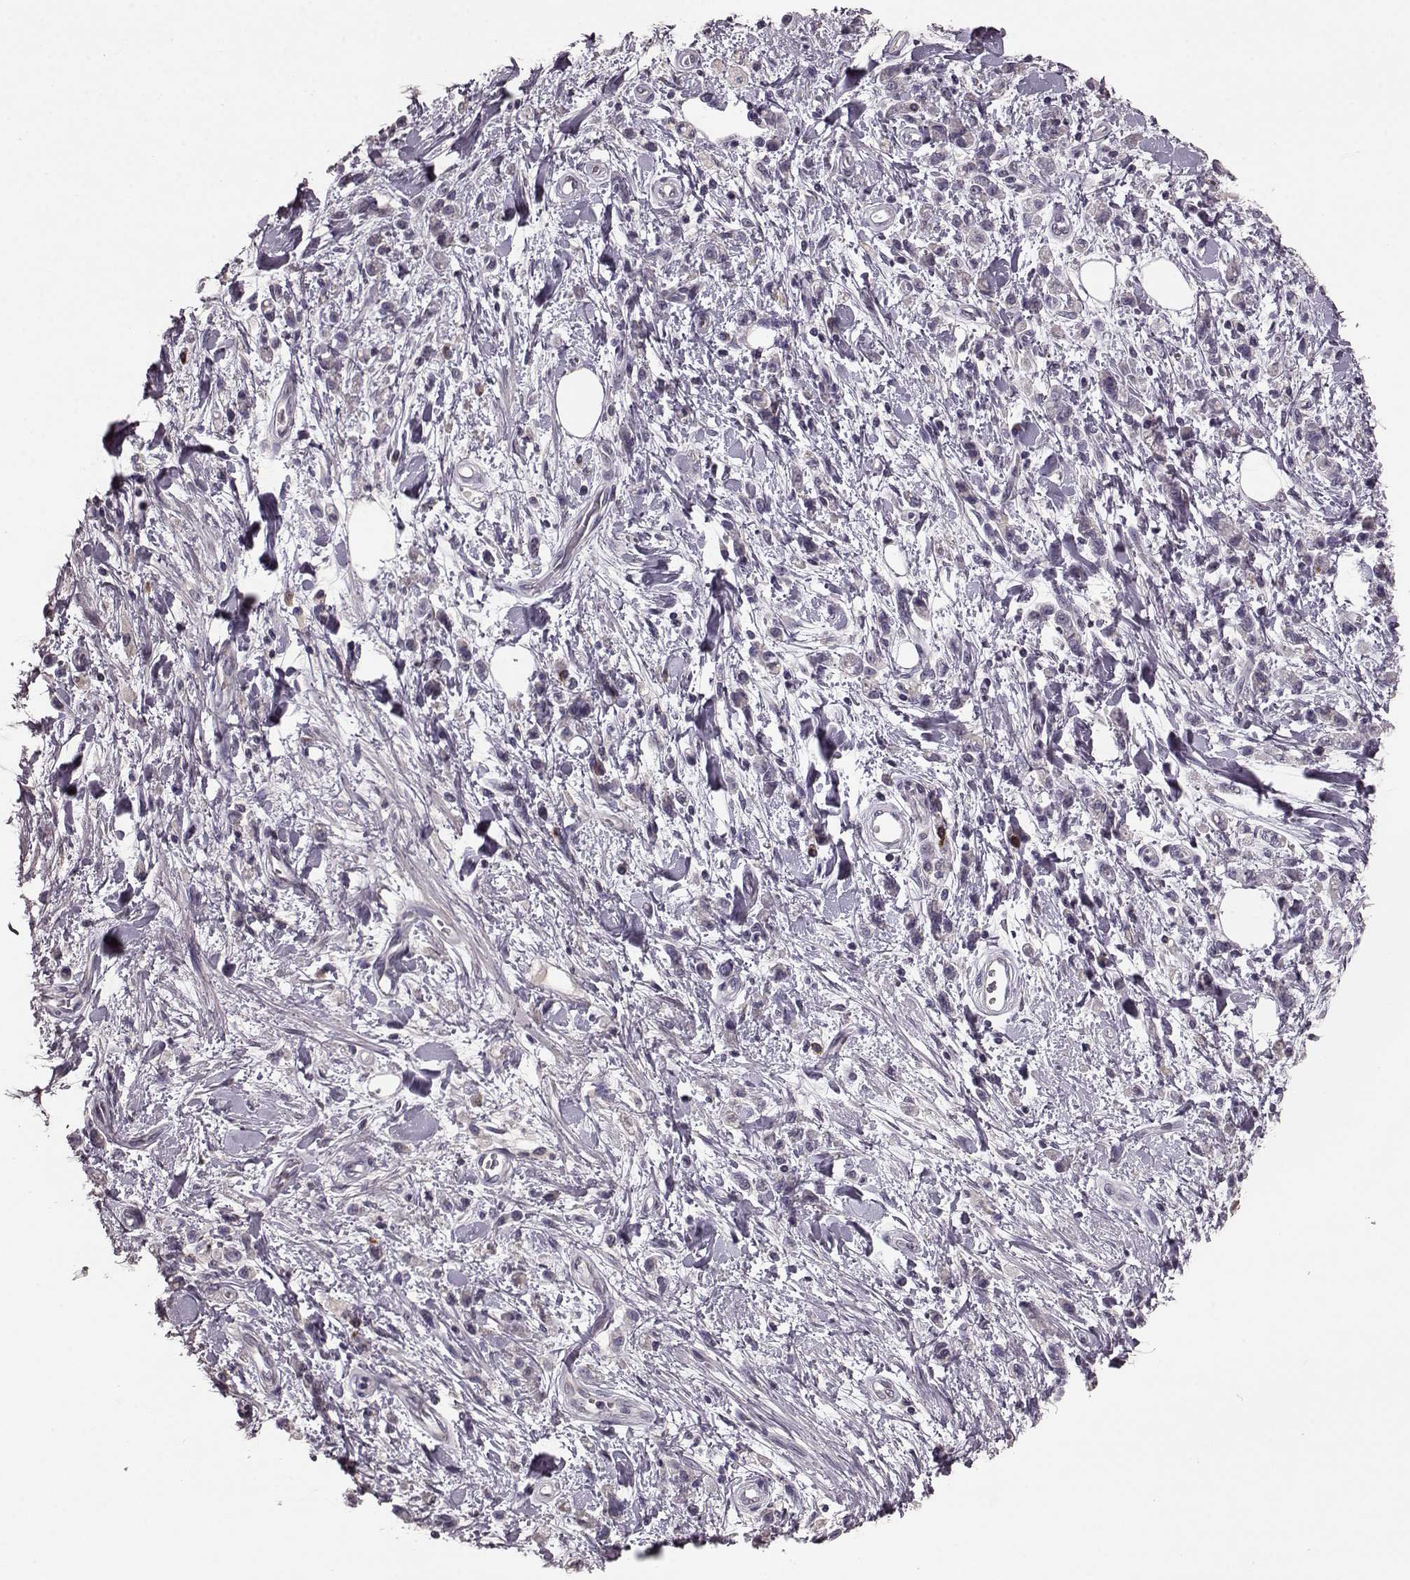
{"staining": {"intensity": "negative", "quantity": "none", "location": "none"}, "tissue": "stomach cancer", "cell_type": "Tumor cells", "image_type": "cancer", "snomed": [{"axis": "morphology", "description": "Adenocarcinoma, NOS"}, {"axis": "topography", "description": "Stomach"}], "caption": "Tumor cells show no significant protein expression in stomach cancer.", "gene": "SLC52A3", "patient": {"sex": "male", "age": 77}}